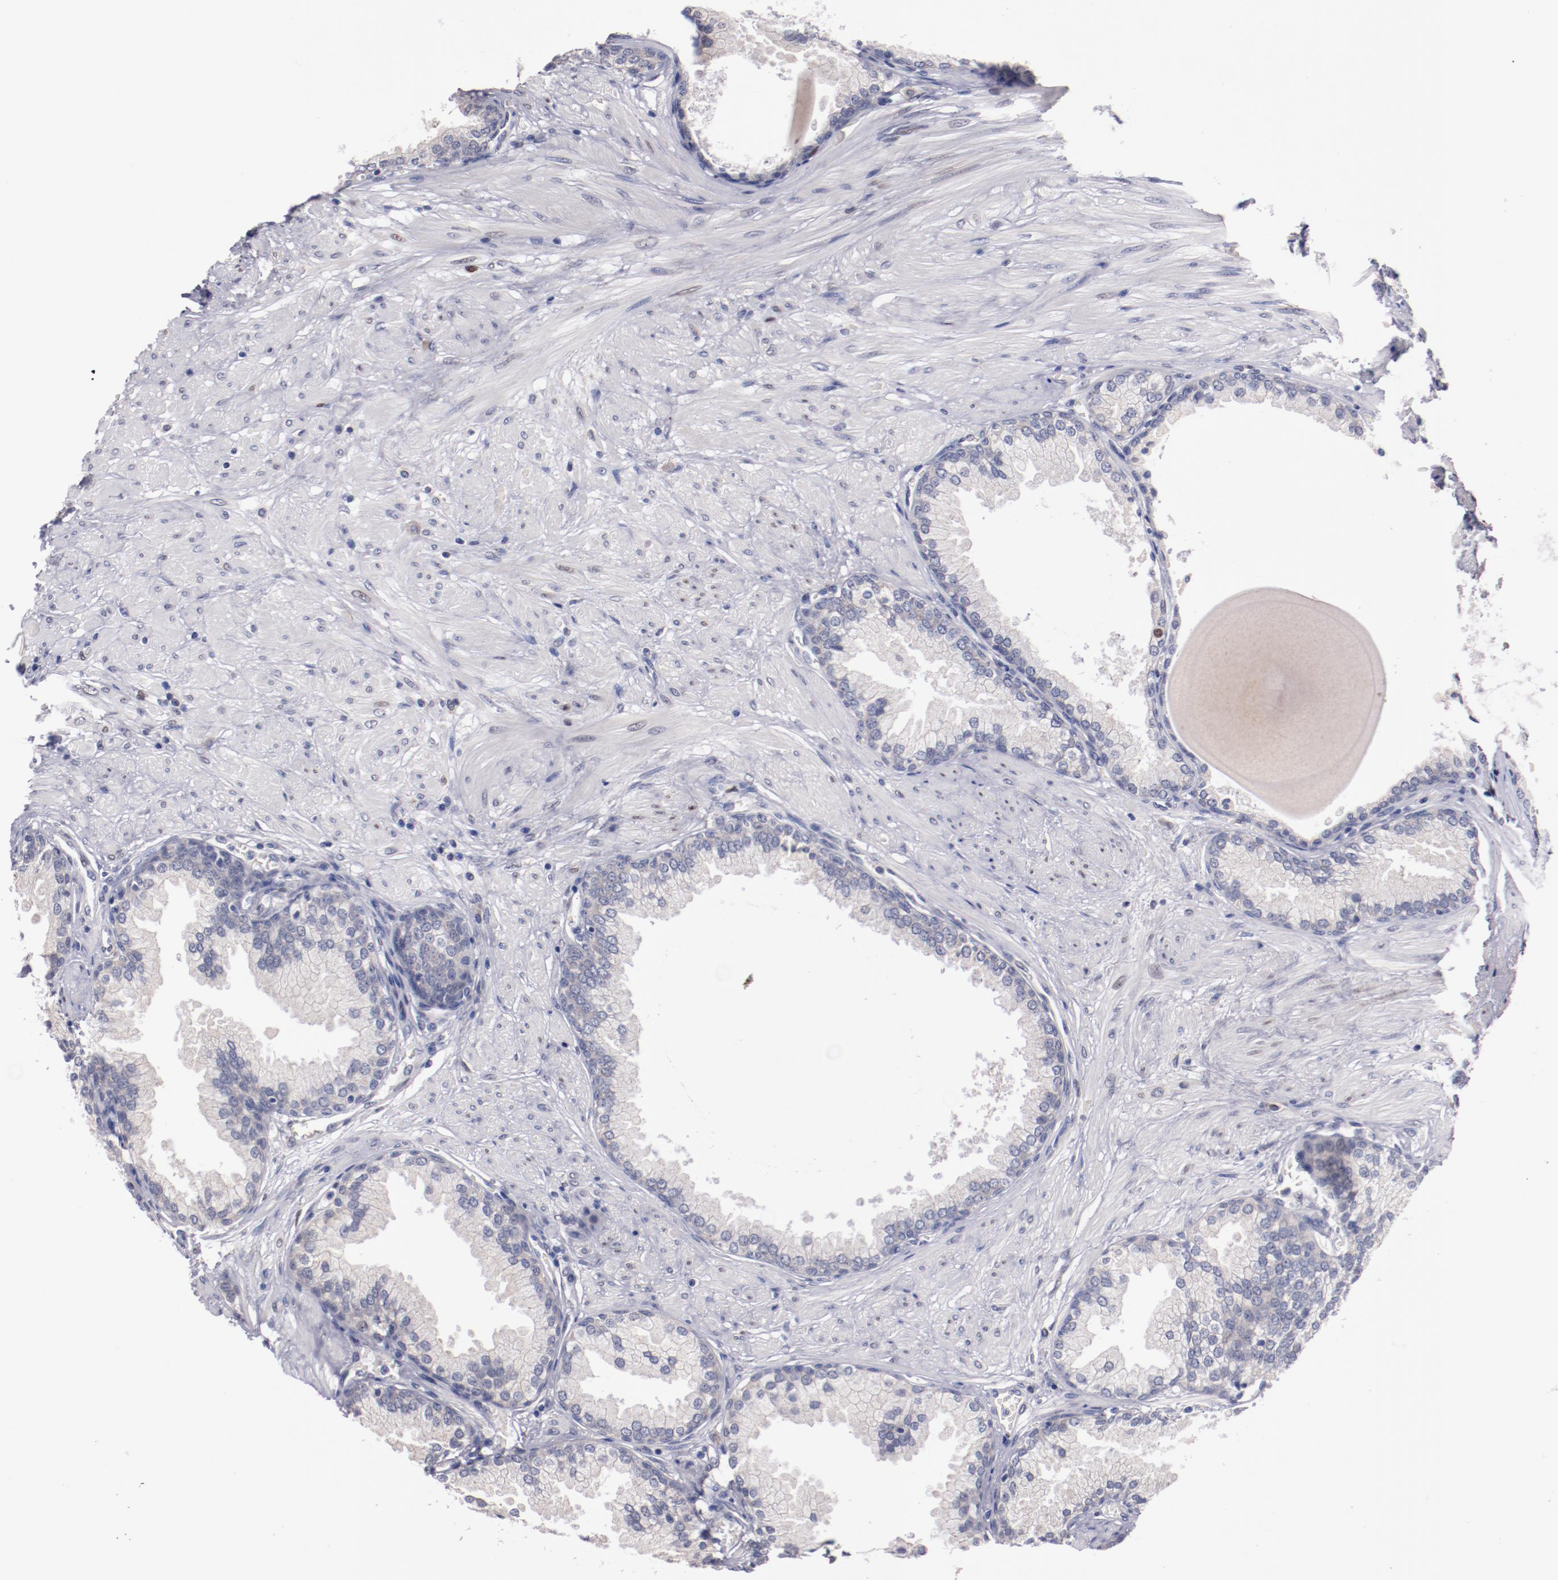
{"staining": {"intensity": "weak", "quantity": "25%-75%", "location": "cytoplasmic/membranous"}, "tissue": "prostate", "cell_type": "Glandular cells", "image_type": "normal", "snomed": [{"axis": "morphology", "description": "Normal tissue, NOS"}, {"axis": "topography", "description": "Prostate"}], "caption": "Glandular cells show low levels of weak cytoplasmic/membranous staining in approximately 25%-75% of cells in unremarkable human prostate.", "gene": "FAM81A", "patient": {"sex": "male", "age": 51}}